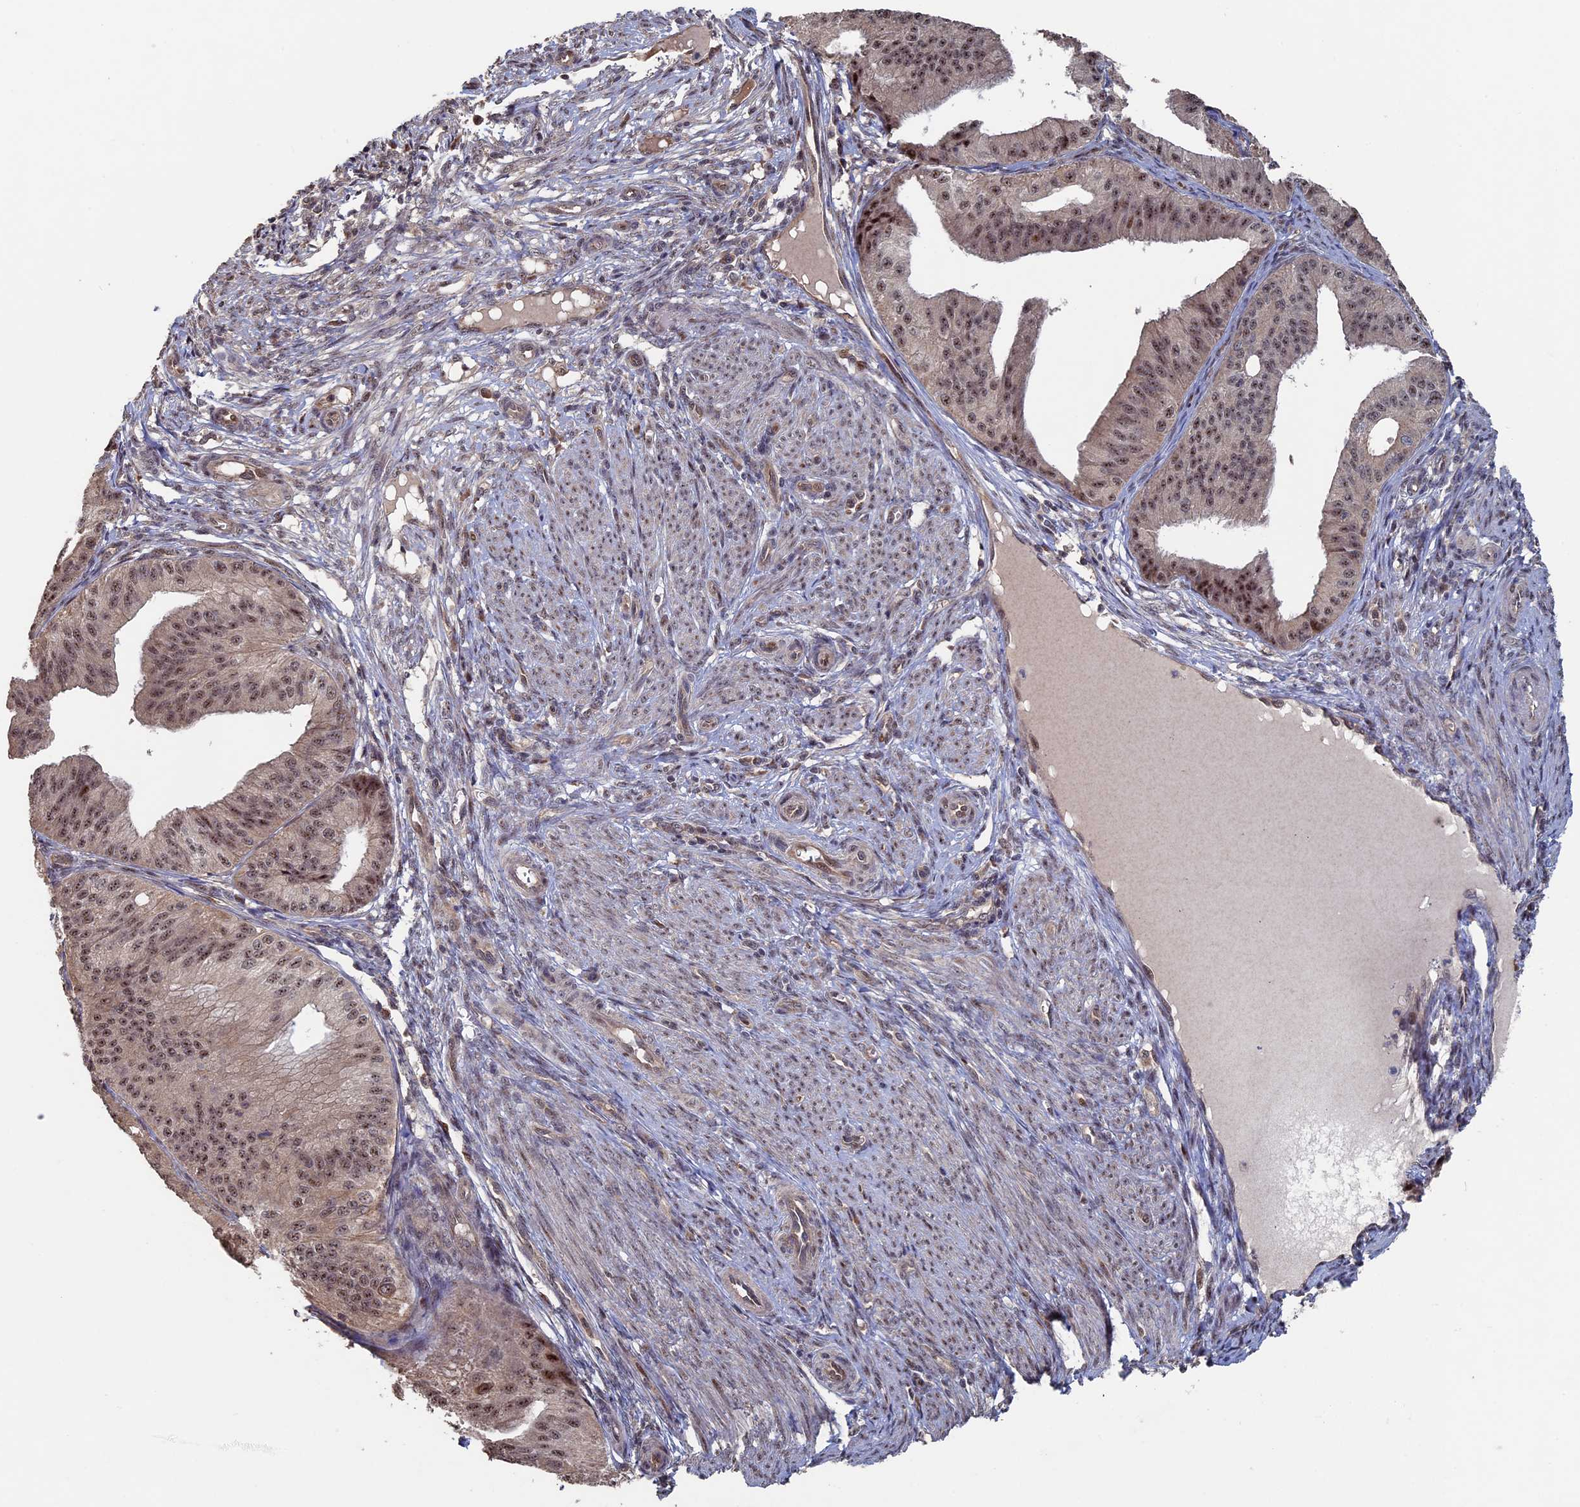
{"staining": {"intensity": "moderate", "quantity": ">75%", "location": "nuclear"}, "tissue": "endometrial cancer", "cell_type": "Tumor cells", "image_type": "cancer", "snomed": [{"axis": "morphology", "description": "Adenocarcinoma, NOS"}, {"axis": "topography", "description": "Endometrium"}], "caption": "Immunohistochemistry image of neoplastic tissue: adenocarcinoma (endometrial) stained using immunohistochemistry exhibits medium levels of moderate protein expression localized specifically in the nuclear of tumor cells, appearing as a nuclear brown color.", "gene": "KIAA1328", "patient": {"sex": "female", "age": 50}}